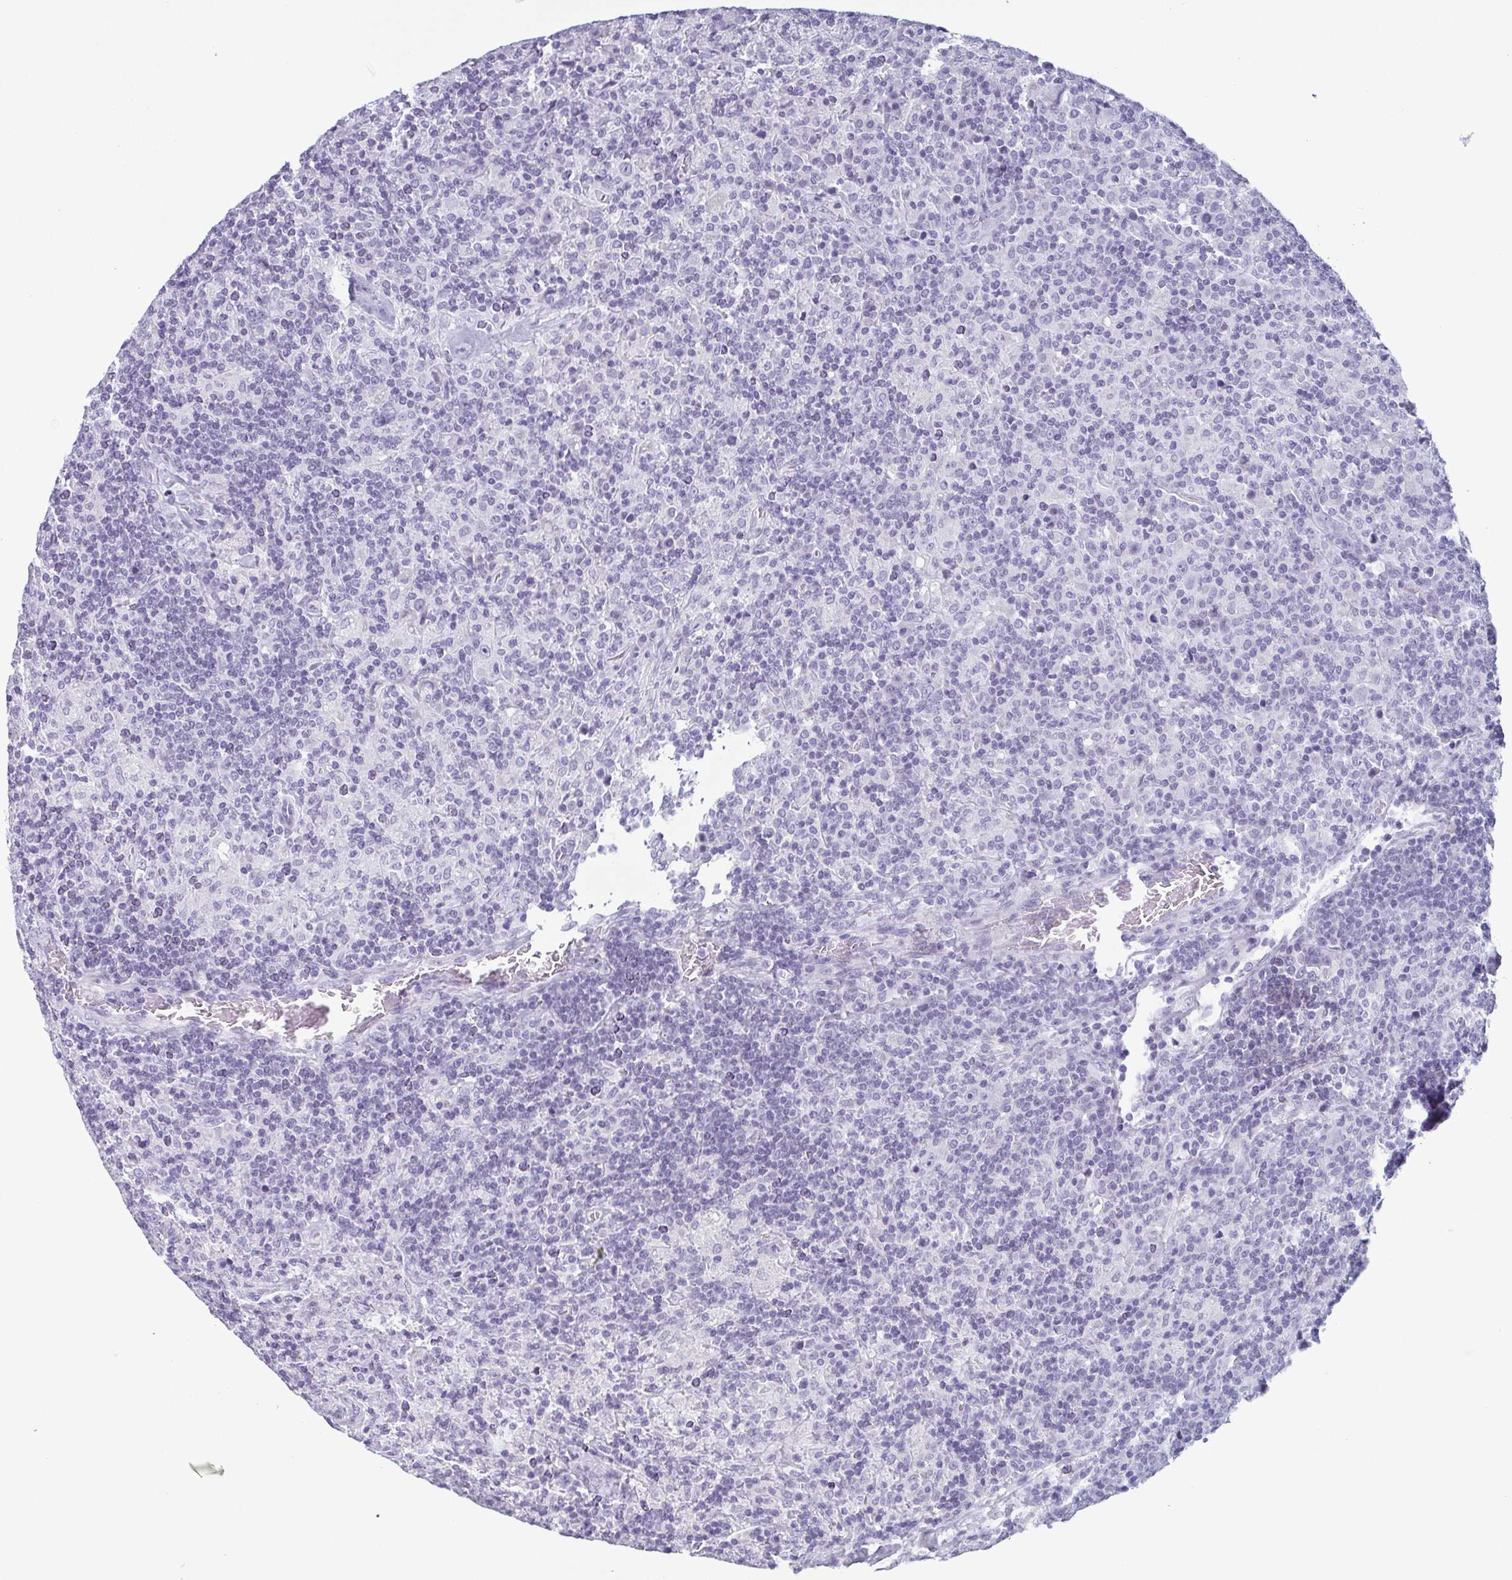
{"staining": {"intensity": "negative", "quantity": "none", "location": "none"}, "tissue": "lymphoma", "cell_type": "Tumor cells", "image_type": "cancer", "snomed": [{"axis": "morphology", "description": "Hodgkin's disease, NOS"}, {"axis": "topography", "description": "Lymph node"}], "caption": "Immunohistochemistry of Hodgkin's disease shows no positivity in tumor cells. (DAB immunohistochemistry visualized using brightfield microscopy, high magnification).", "gene": "KRT78", "patient": {"sex": "male", "age": 70}}